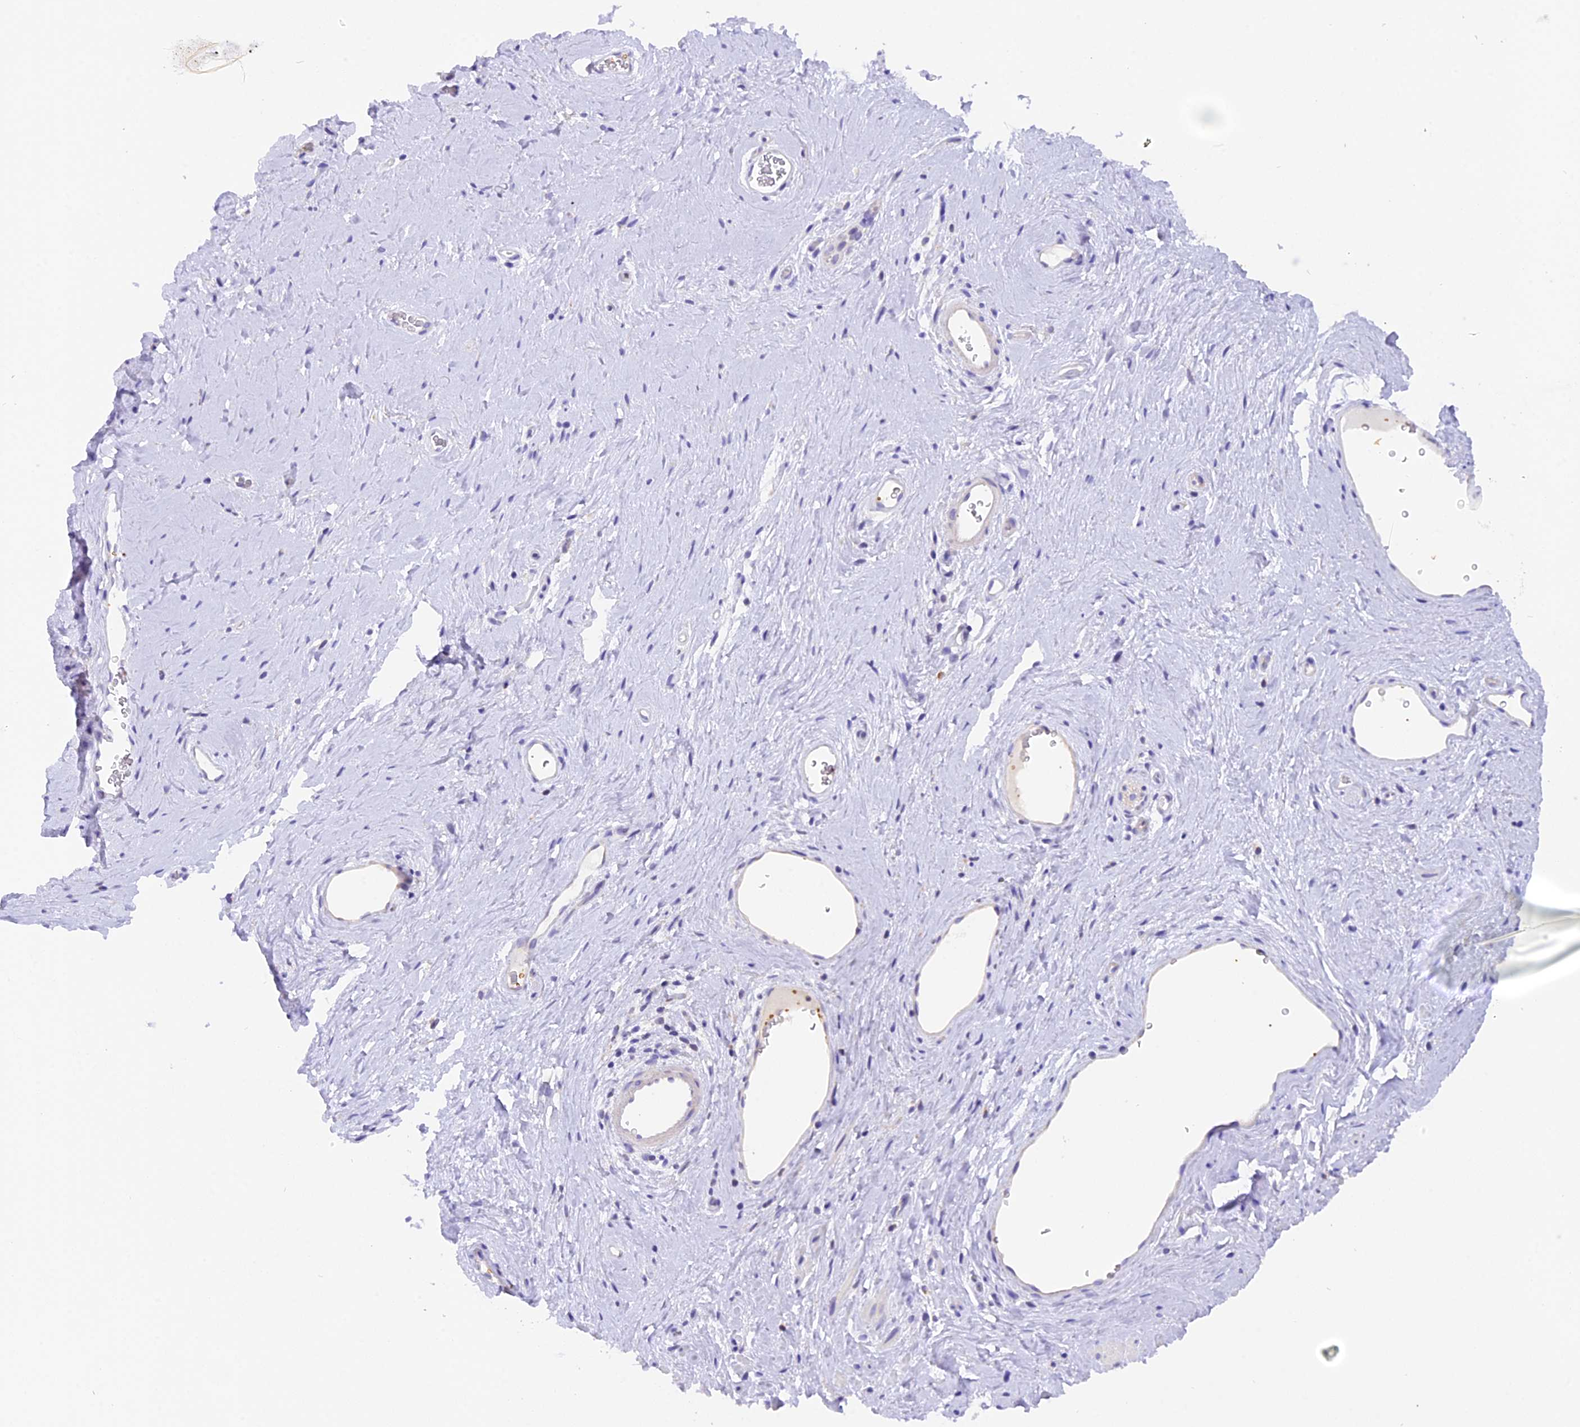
{"staining": {"intensity": "negative", "quantity": "none", "location": "none"}, "tissue": "soft tissue", "cell_type": "Fibroblasts", "image_type": "normal", "snomed": [{"axis": "morphology", "description": "Normal tissue, NOS"}, {"axis": "morphology", "description": "Adenocarcinoma, NOS"}, {"axis": "topography", "description": "Rectum"}, {"axis": "topography", "description": "Vagina"}, {"axis": "topography", "description": "Peripheral nerve tissue"}], "caption": "IHC of normal human soft tissue exhibits no positivity in fibroblasts. Nuclei are stained in blue.", "gene": "PKIA", "patient": {"sex": "female", "age": 71}}